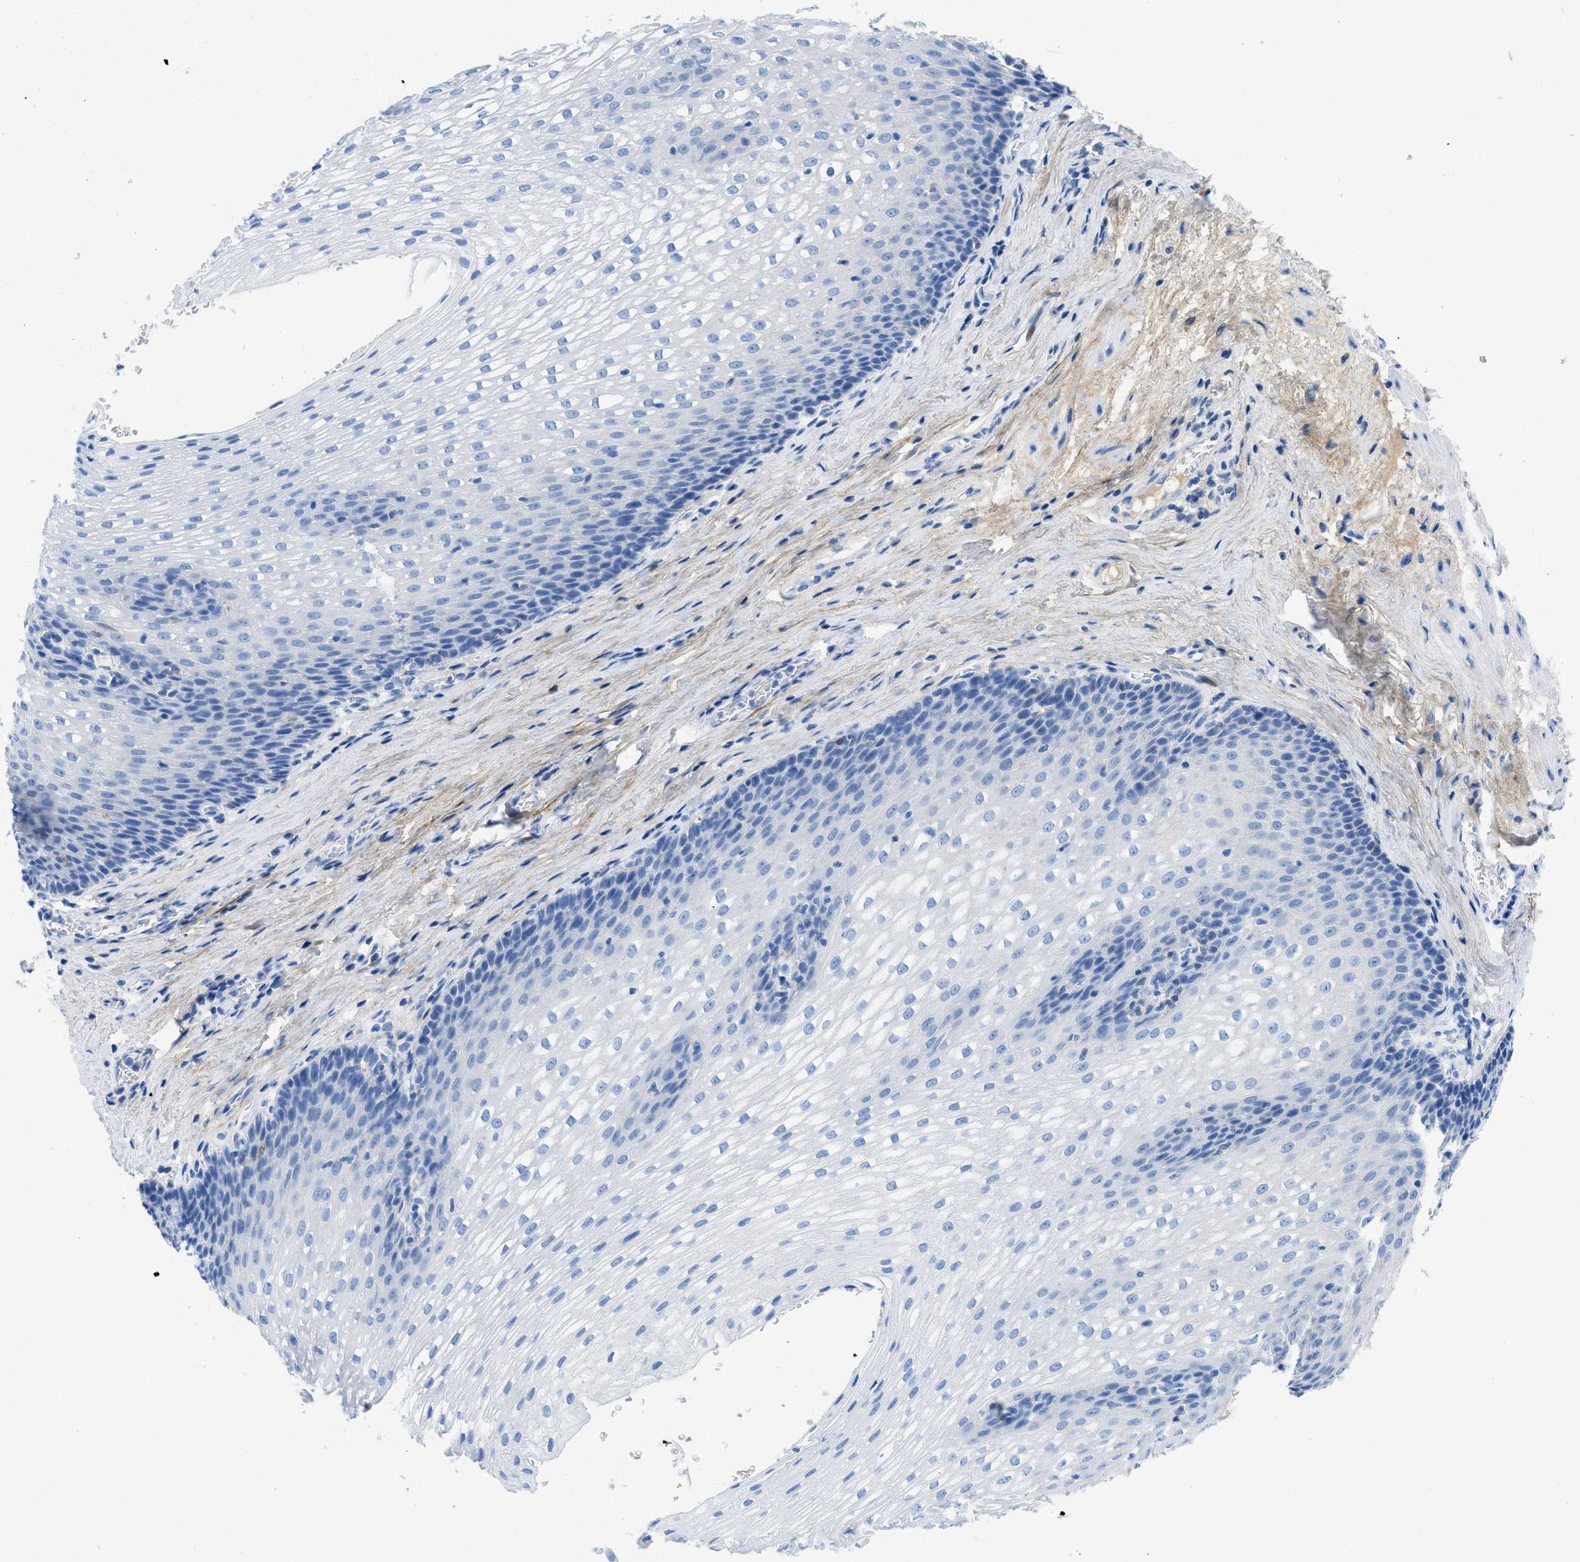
{"staining": {"intensity": "negative", "quantity": "none", "location": "none"}, "tissue": "esophagus", "cell_type": "Squamous epithelial cells", "image_type": "normal", "snomed": [{"axis": "morphology", "description": "Normal tissue, NOS"}, {"axis": "topography", "description": "Esophagus"}], "caption": "There is no significant expression in squamous epithelial cells of esophagus.", "gene": "COL3A1", "patient": {"sex": "male", "age": 48}}